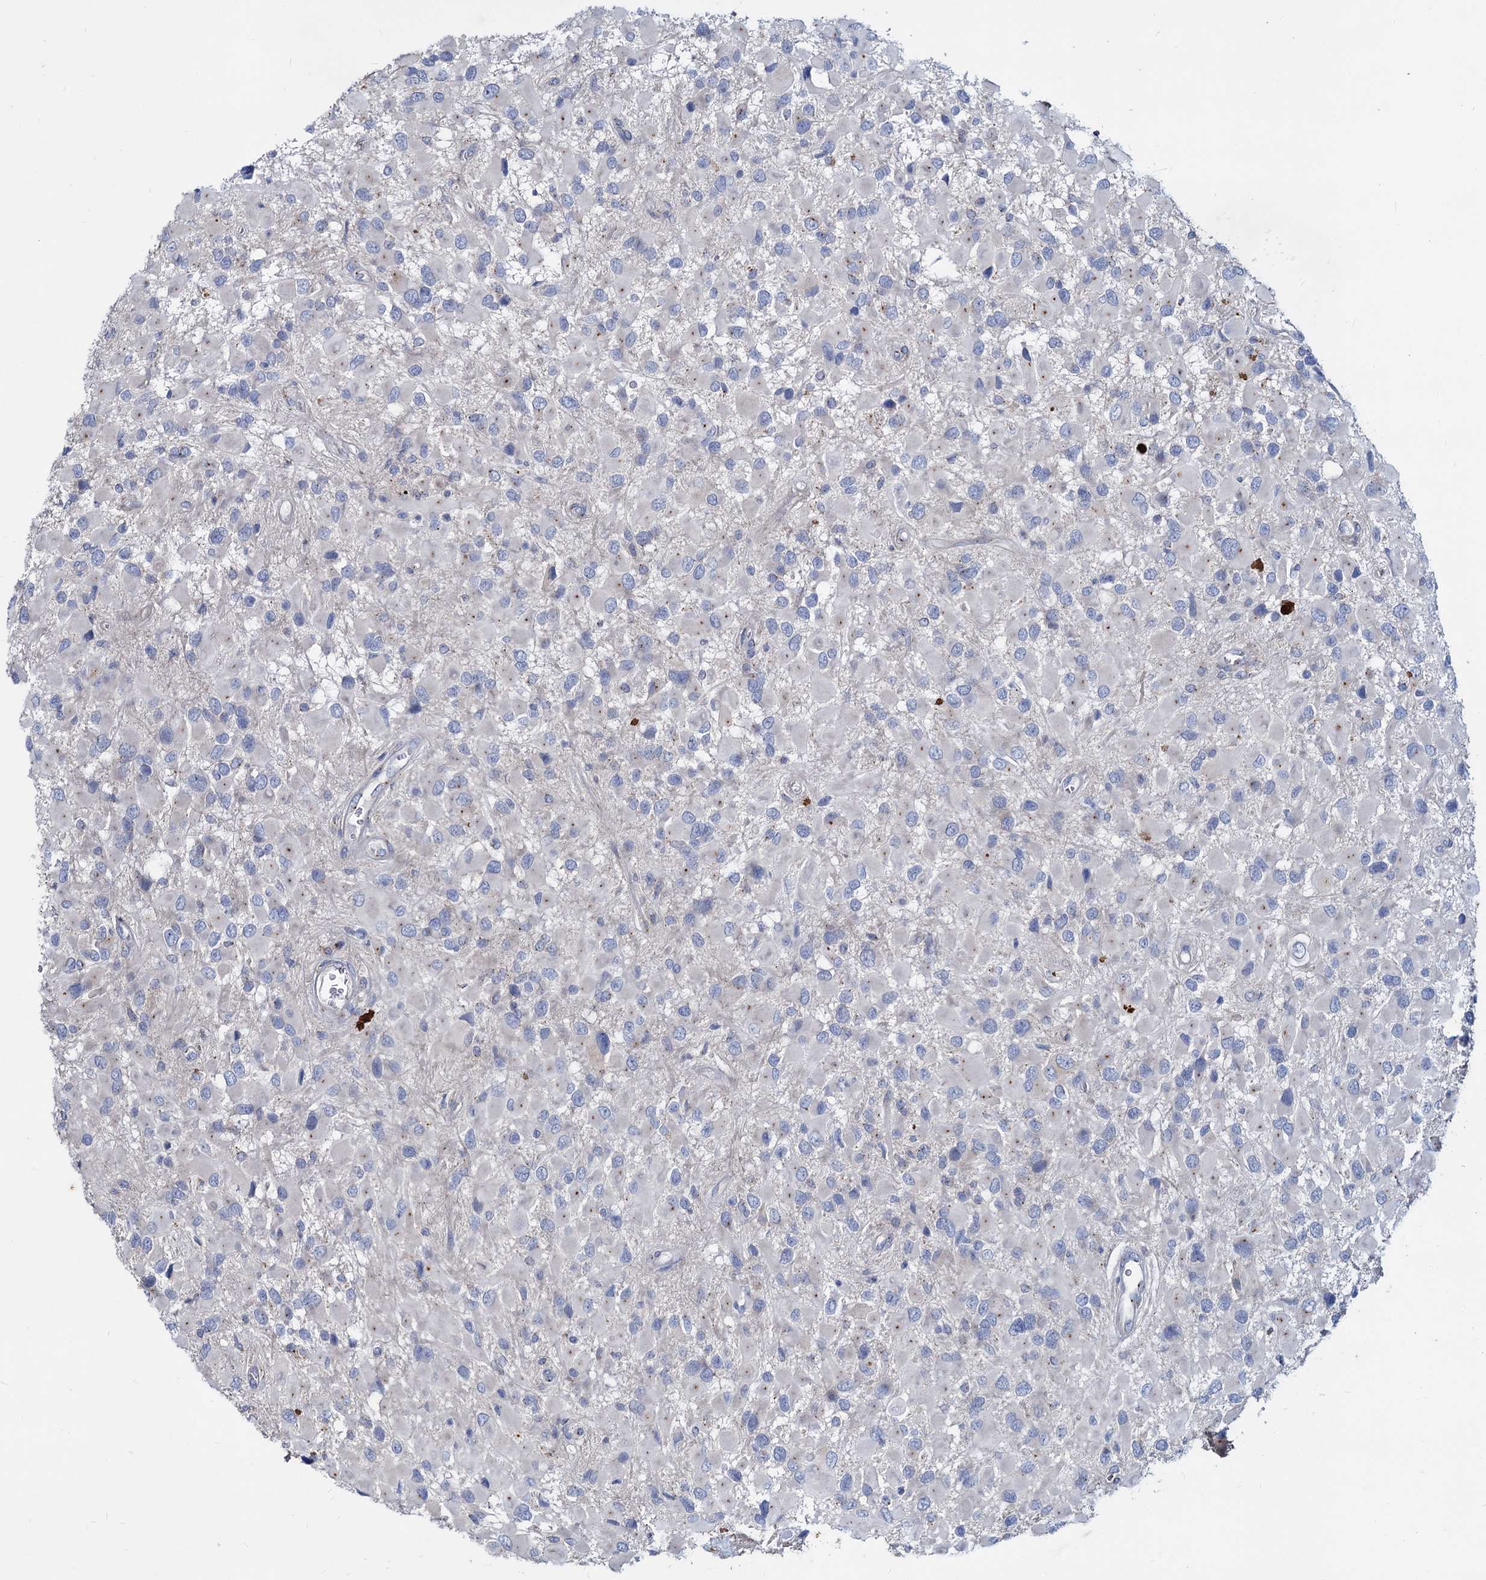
{"staining": {"intensity": "negative", "quantity": "none", "location": "none"}, "tissue": "glioma", "cell_type": "Tumor cells", "image_type": "cancer", "snomed": [{"axis": "morphology", "description": "Glioma, malignant, High grade"}, {"axis": "topography", "description": "Brain"}], "caption": "Glioma was stained to show a protein in brown. There is no significant positivity in tumor cells. The staining is performed using DAB brown chromogen with nuclei counter-stained in using hematoxylin.", "gene": "AGBL4", "patient": {"sex": "male", "age": 53}}